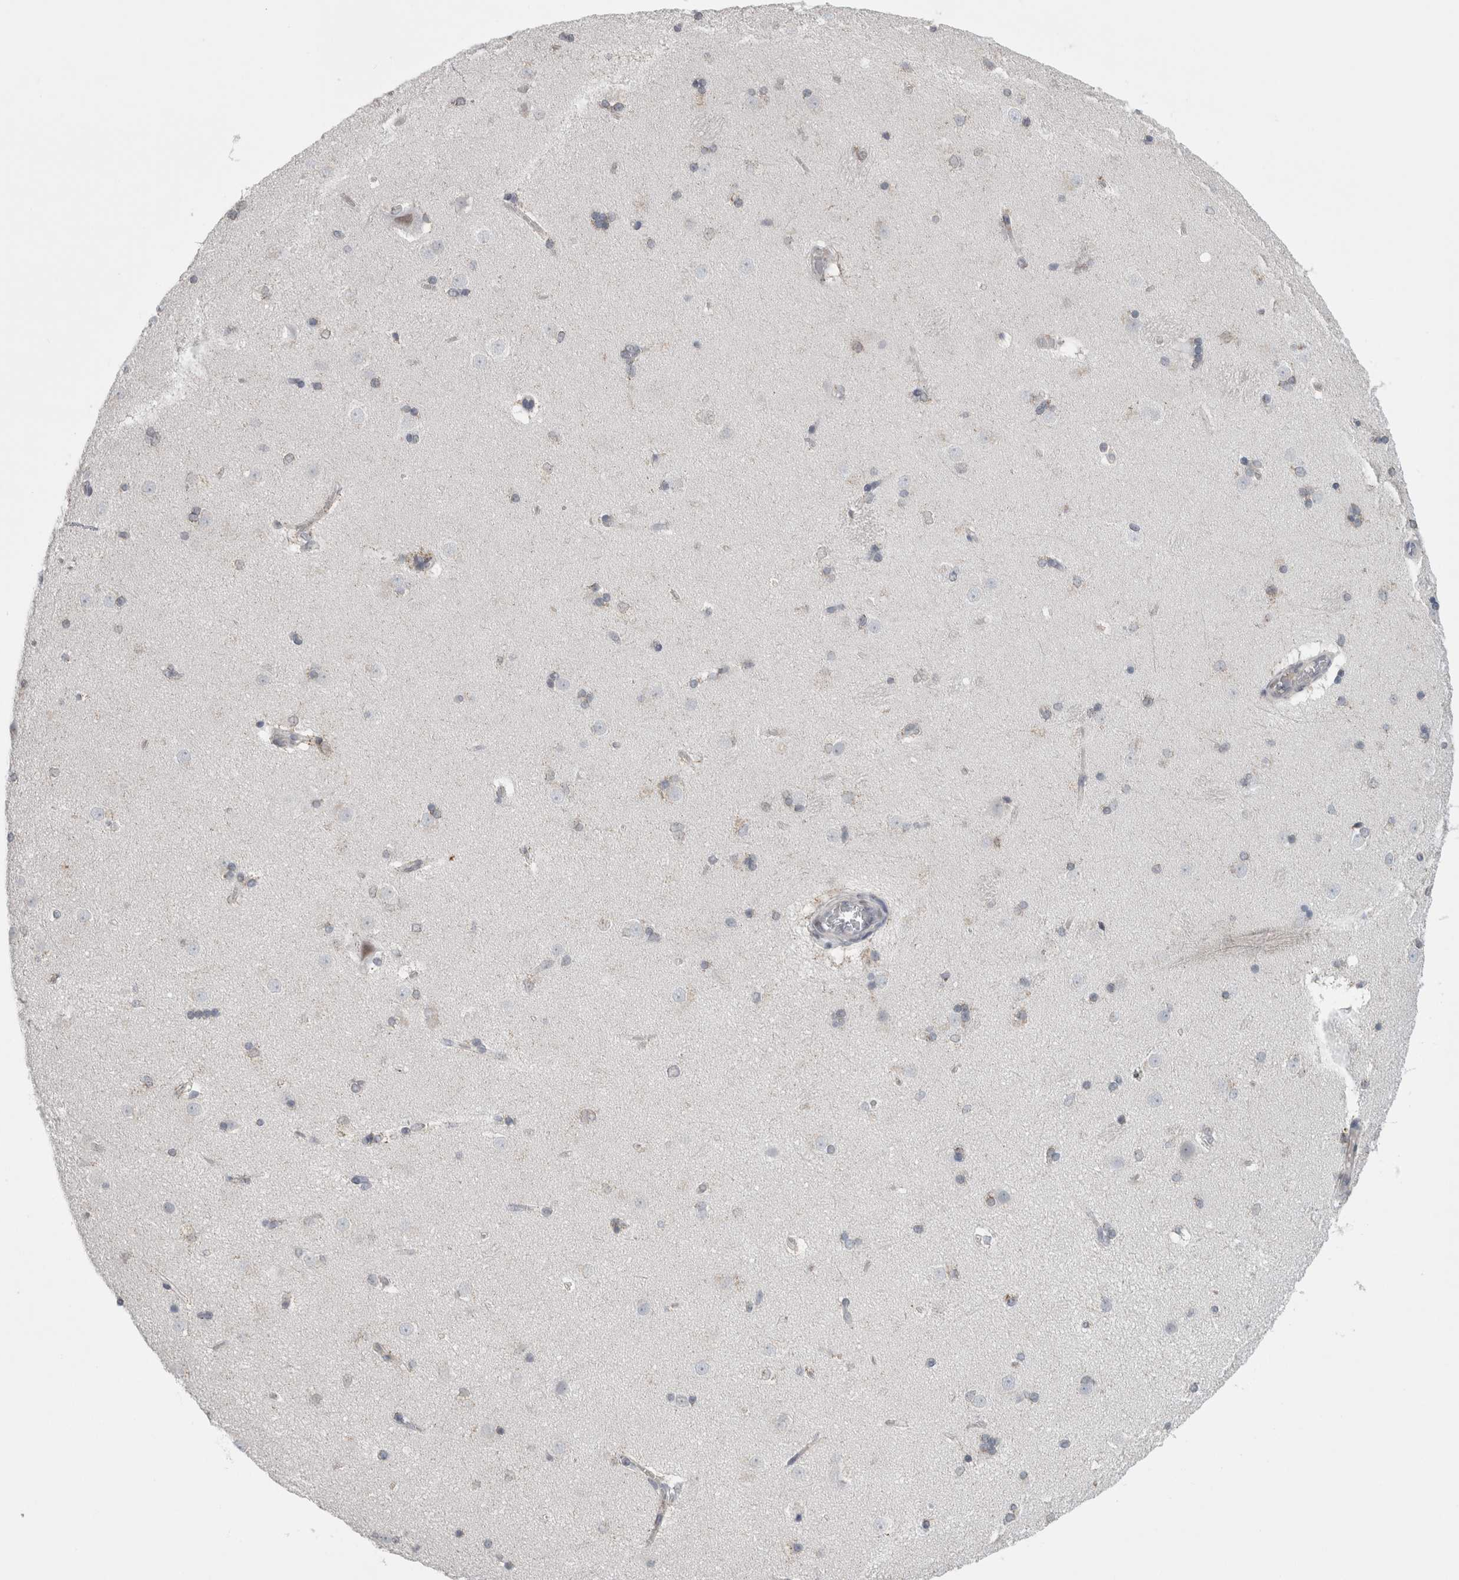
{"staining": {"intensity": "negative", "quantity": "none", "location": "none"}, "tissue": "caudate", "cell_type": "Glial cells", "image_type": "normal", "snomed": [{"axis": "morphology", "description": "Normal tissue, NOS"}, {"axis": "topography", "description": "Lateral ventricle wall"}], "caption": "Protein analysis of benign caudate shows no significant expression in glial cells.", "gene": "PLIN1", "patient": {"sex": "female", "age": 19}}